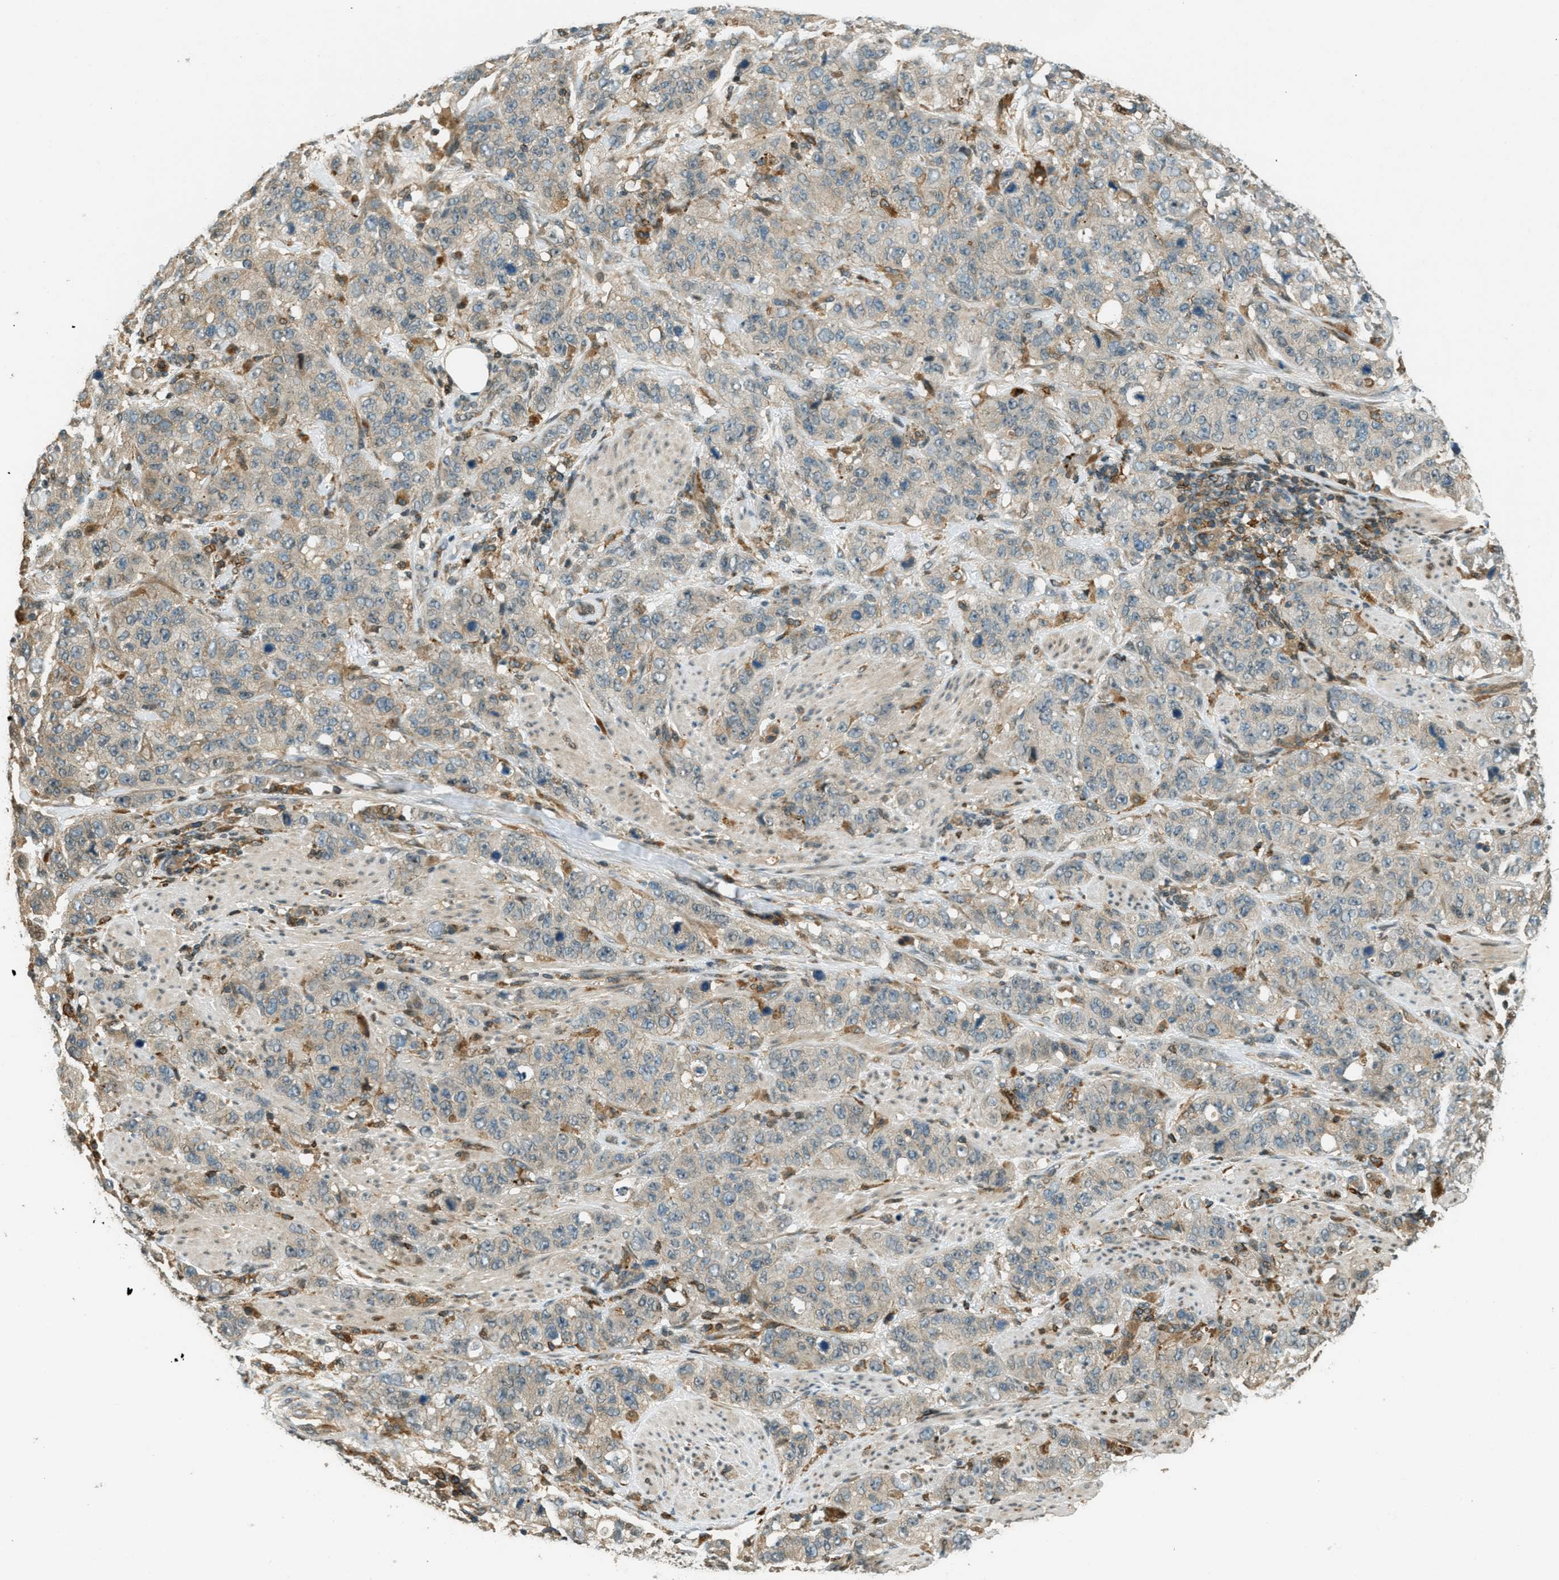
{"staining": {"intensity": "weak", "quantity": "25%-75%", "location": "cytoplasmic/membranous"}, "tissue": "stomach cancer", "cell_type": "Tumor cells", "image_type": "cancer", "snomed": [{"axis": "morphology", "description": "Adenocarcinoma, NOS"}, {"axis": "topography", "description": "Stomach"}], "caption": "Immunohistochemistry histopathology image of human stomach cancer stained for a protein (brown), which shows low levels of weak cytoplasmic/membranous expression in about 25%-75% of tumor cells.", "gene": "PTPN23", "patient": {"sex": "male", "age": 48}}